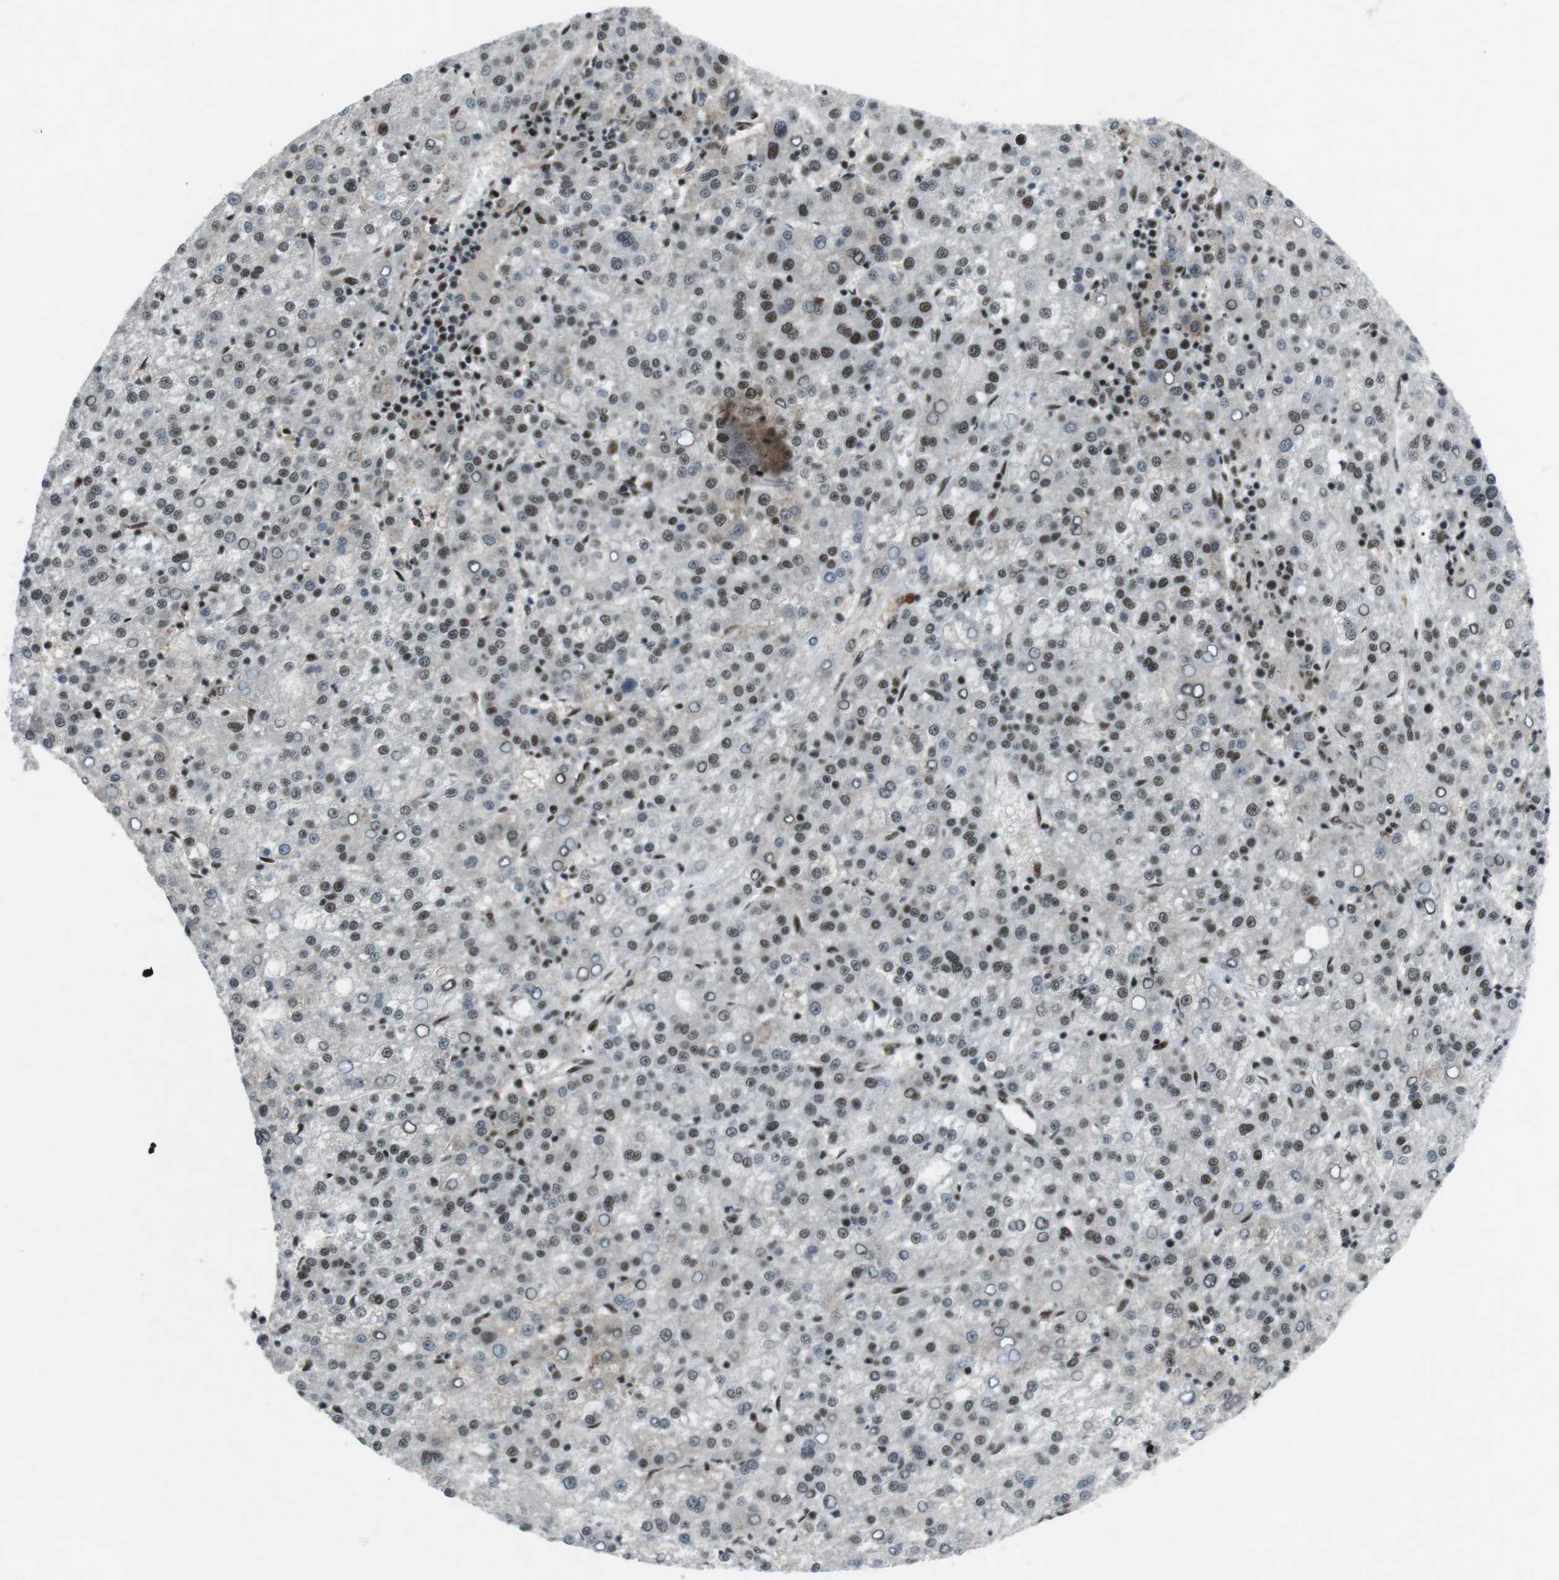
{"staining": {"intensity": "moderate", "quantity": "25%-75%", "location": "nuclear"}, "tissue": "liver cancer", "cell_type": "Tumor cells", "image_type": "cancer", "snomed": [{"axis": "morphology", "description": "Carcinoma, Hepatocellular, NOS"}, {"axis": "topography", "description": "Liver"}], "caption": "Hepatocellular carcinoma (liver) stained for a protein reveals moderate nuclear positivity in tumor cells.", "gene": "TAF1", "patient": {"sex": "female", "age": 58}}